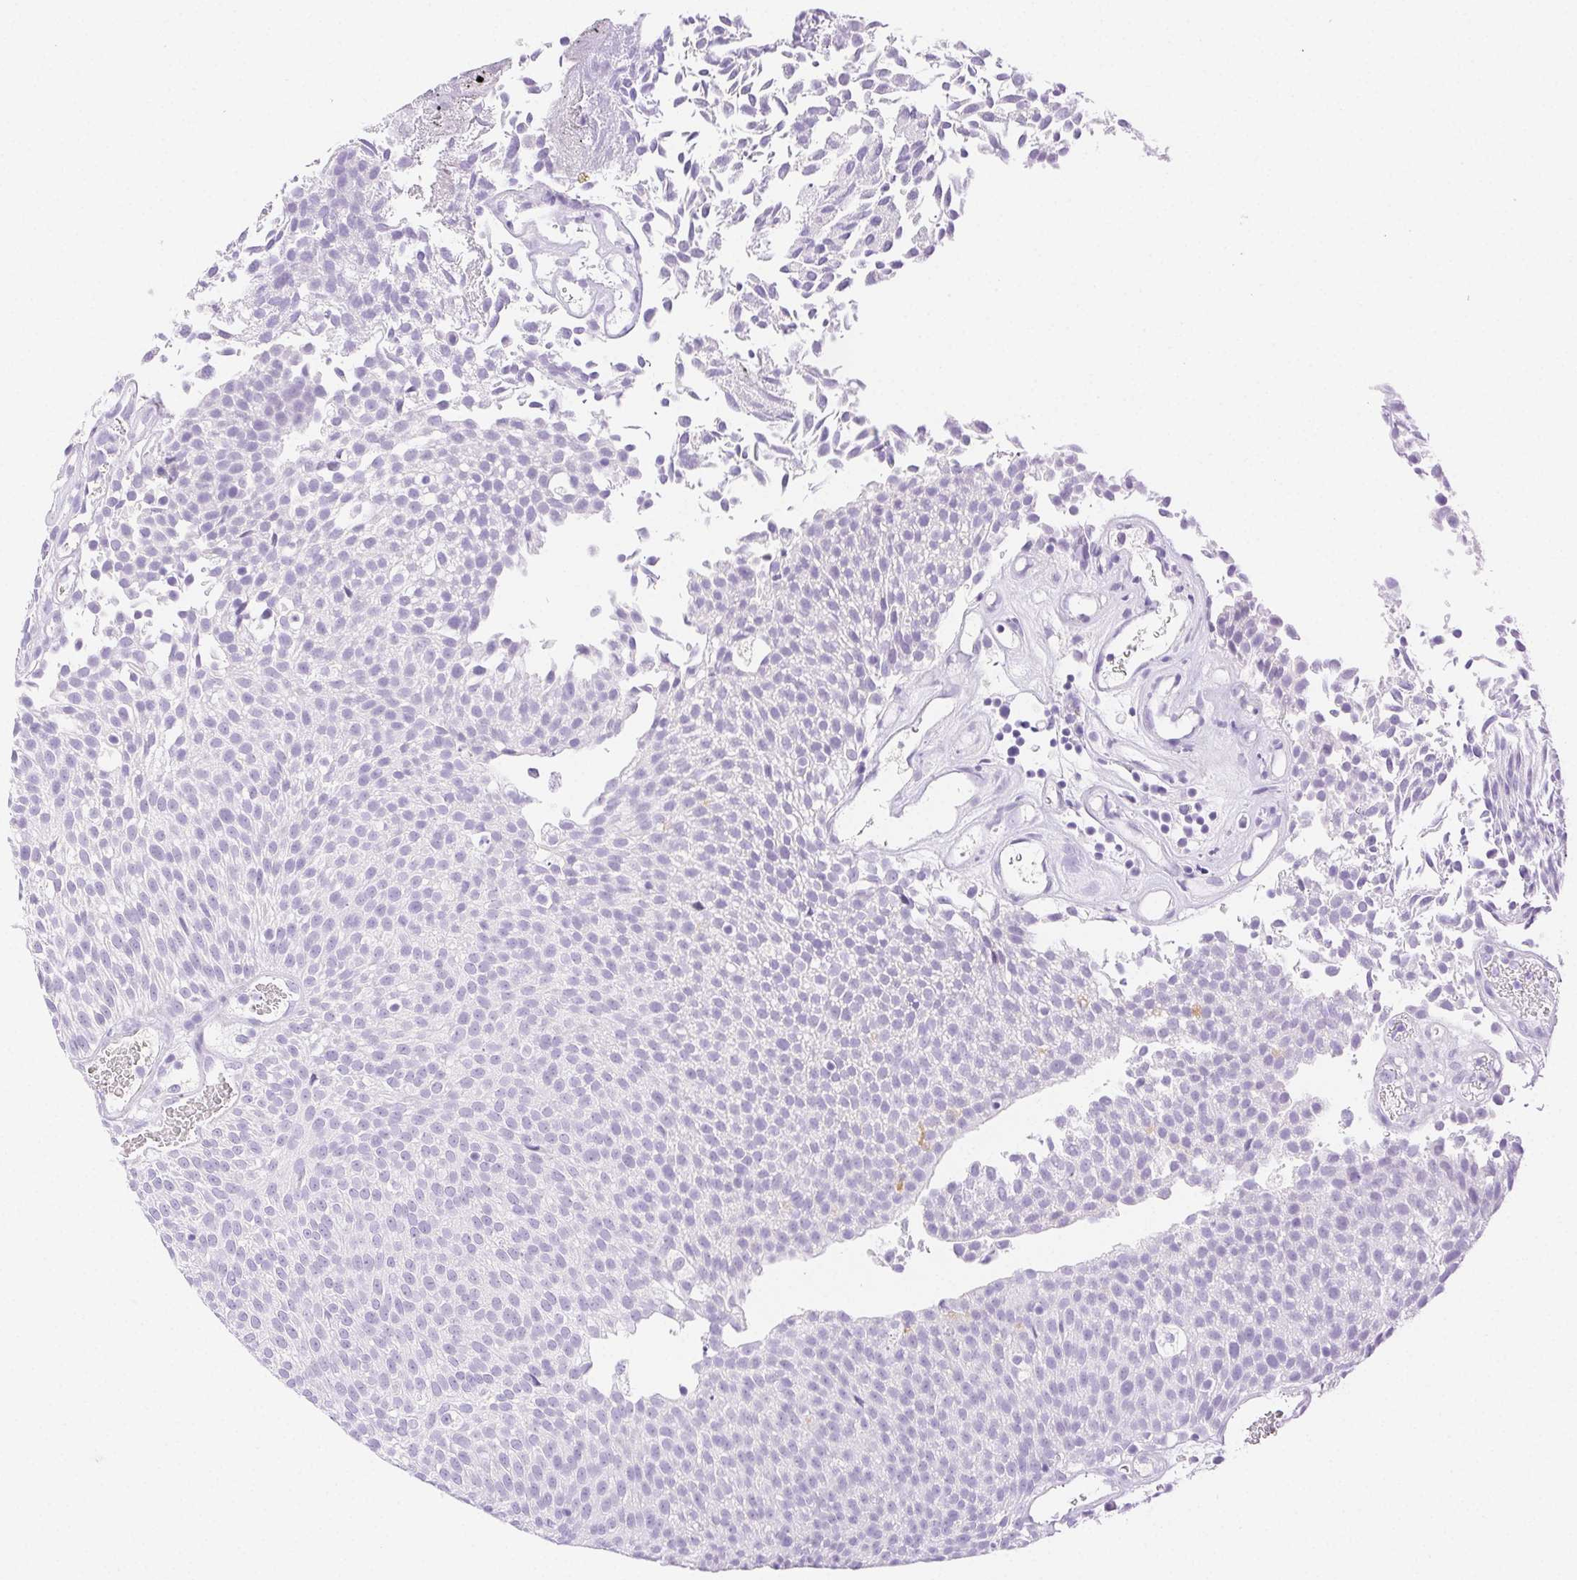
{"staining": {"intensity": "negative", "quantity": "none", "location": "none"}, "tissue": "urothelial cancer", "cell_type": "Tumor cells", "image_type": "cancer", "snomed": [{"axis": "morphology", "description": "Urothelial carcinoma, Low grade"}, {"axis": "topography", "description": "Urinary bladder"}], "caption": "There is no significant staining in tumor cells of urothelial carcinoma (low-grade).", "gene": "SPACA4", "patient": {"sex": "female", "age": 79}}